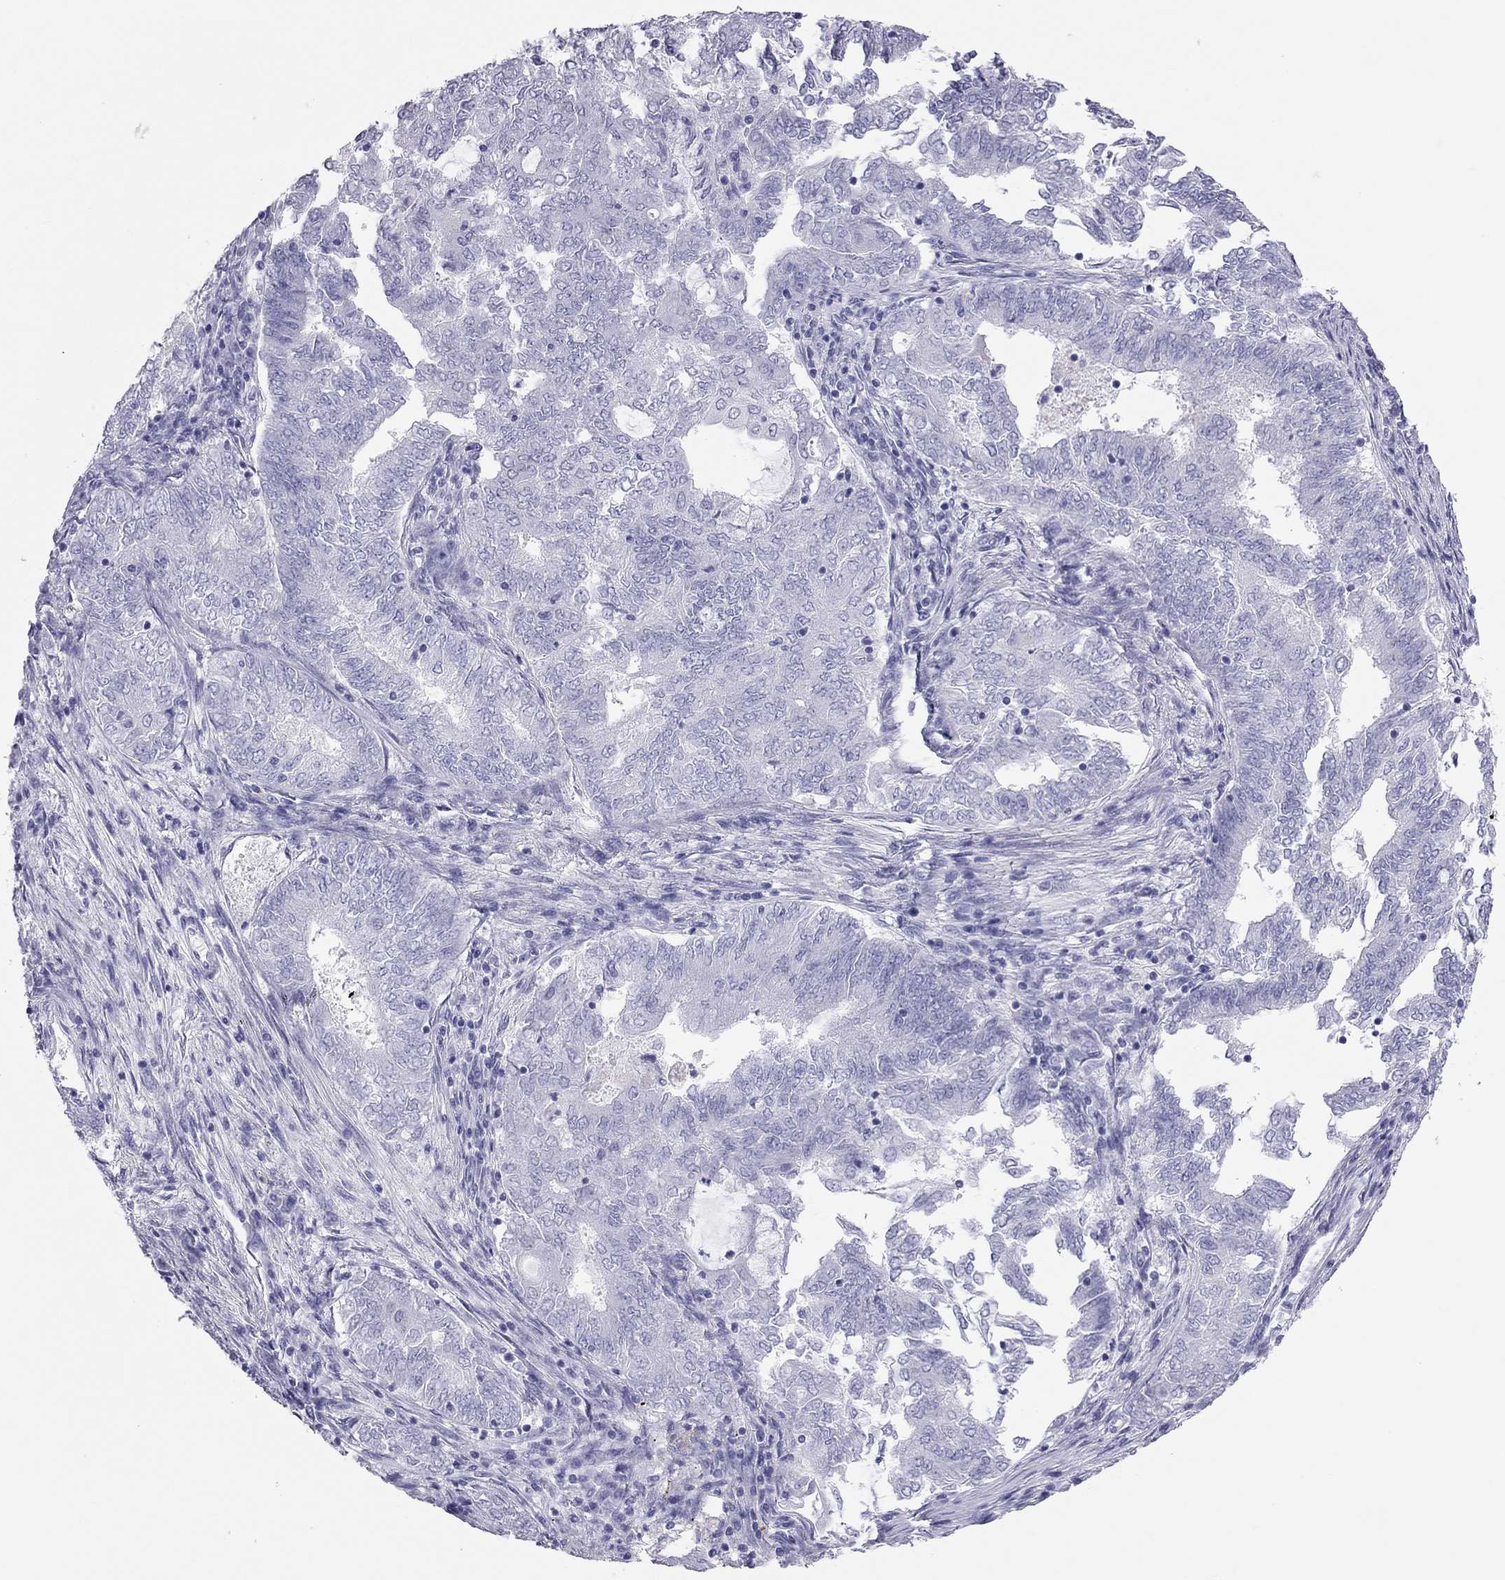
{"staining": {"intensity": "negative", "quantity": "none", "location": "none"}, "tissue": "endometrial cancer", "cell_type": "Tumor cells", "image_type": "cancer", "snomed": [{"axis": "morphology", "description": "Adenocarcinoma, NOS"}, {"axis": "topography", "description": "Endometrium"}], "caption": "This is an IHC image of endometrial cancer (adenocarcinoma). There is no staining in tumor cells.", "gene": "TRPM3", "patient": {"sex": "female", "age": 62}}